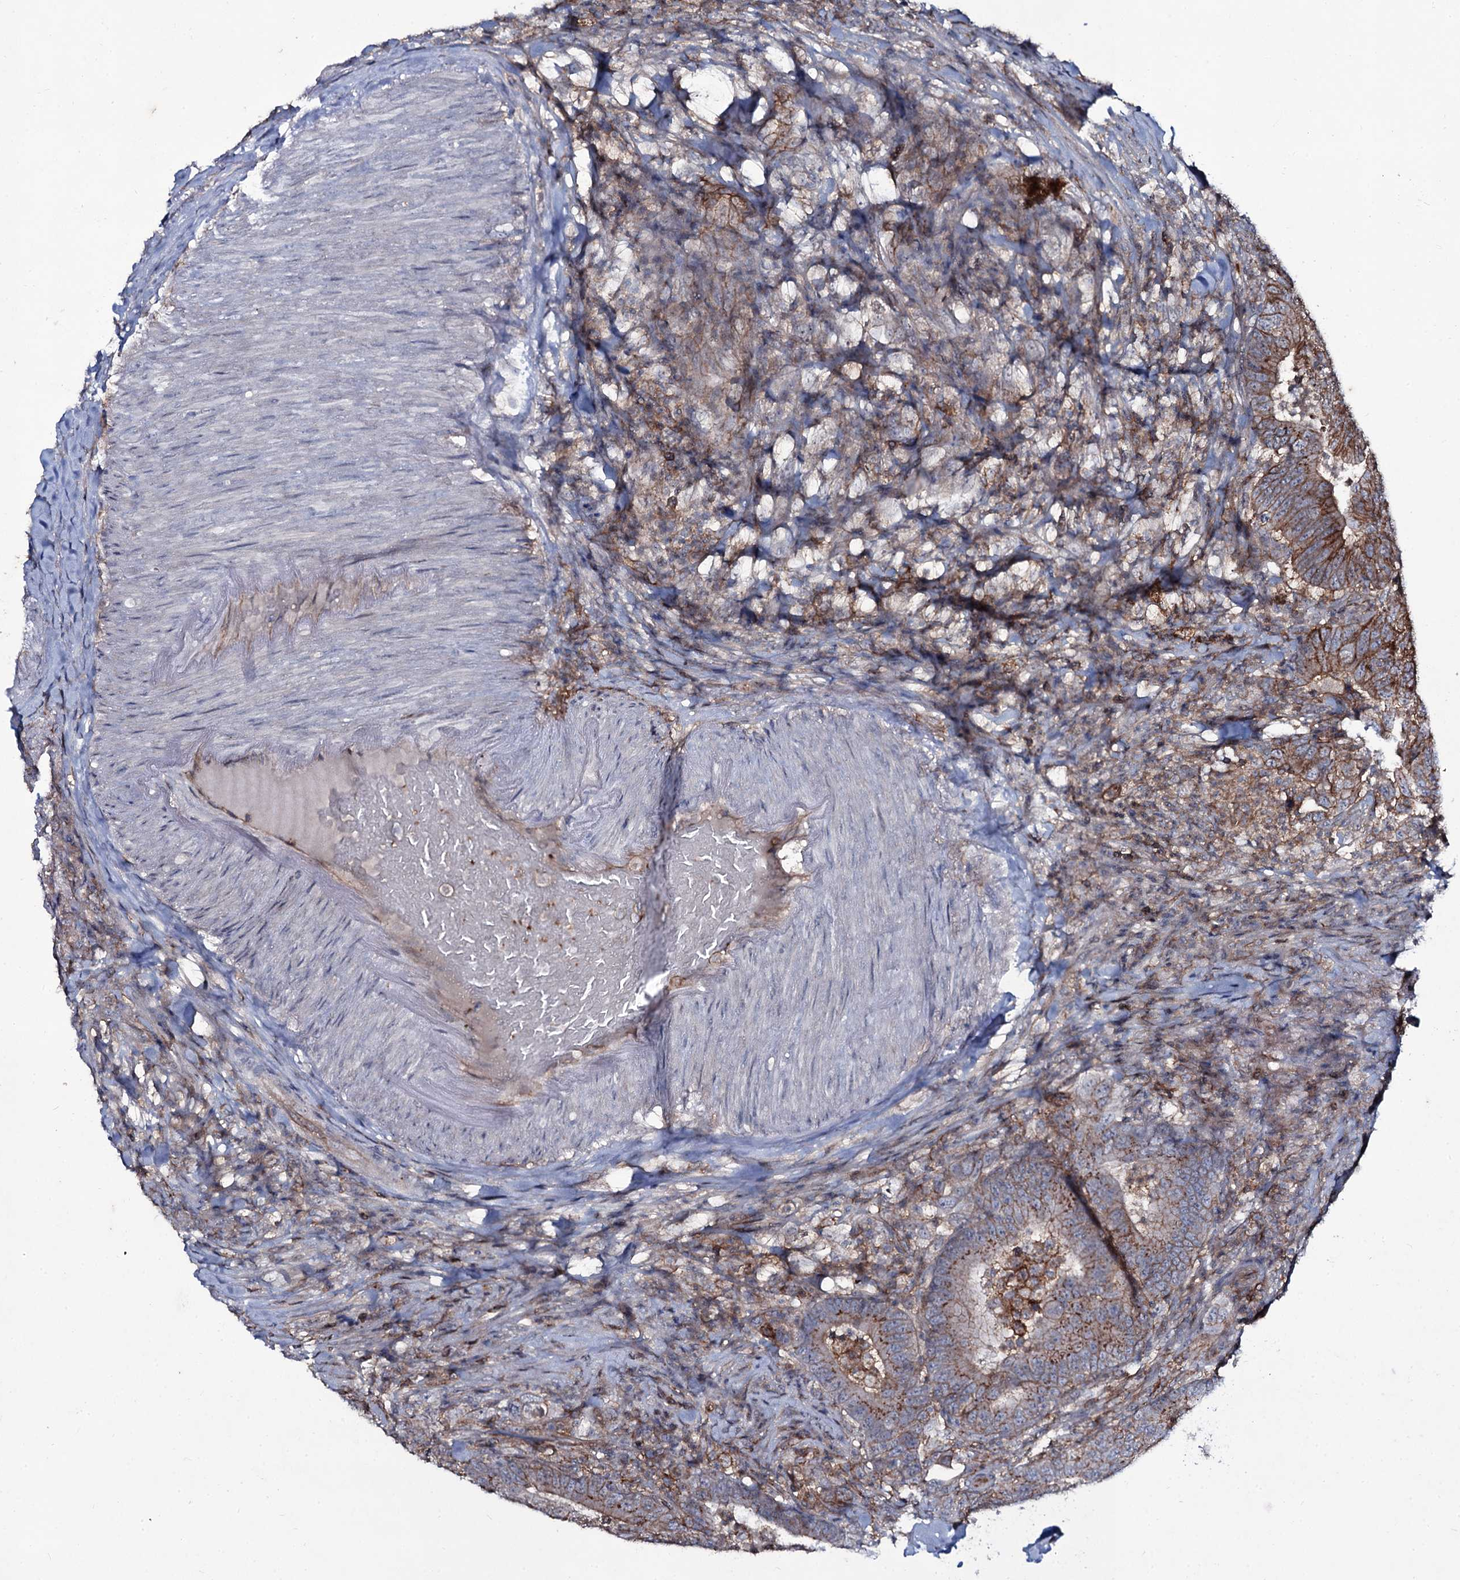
{"staining": {"intensity": "strong", "quantity": "25%-75%", "location": "cytoplasmic/membranous"}, "tissue": "colorectal cancer", "cell_type": "Tumor cells", "image_type": "cancer", "snomed": [{"axis": "morphology", "description": "Adenocarcinoma, NOS"}, {"axis": "topography", "description": "Colon"}], "caption": "Protein staining reveals strong cytoplasmic/membranous positivity in about 25%-75% of tumor cells in colorectal adenocarcinoma. (Brightfield microscopy of DAB IHC at high magnification).", "gene": "SNAP23", "patient": {"sex": "female", "age": 66}}